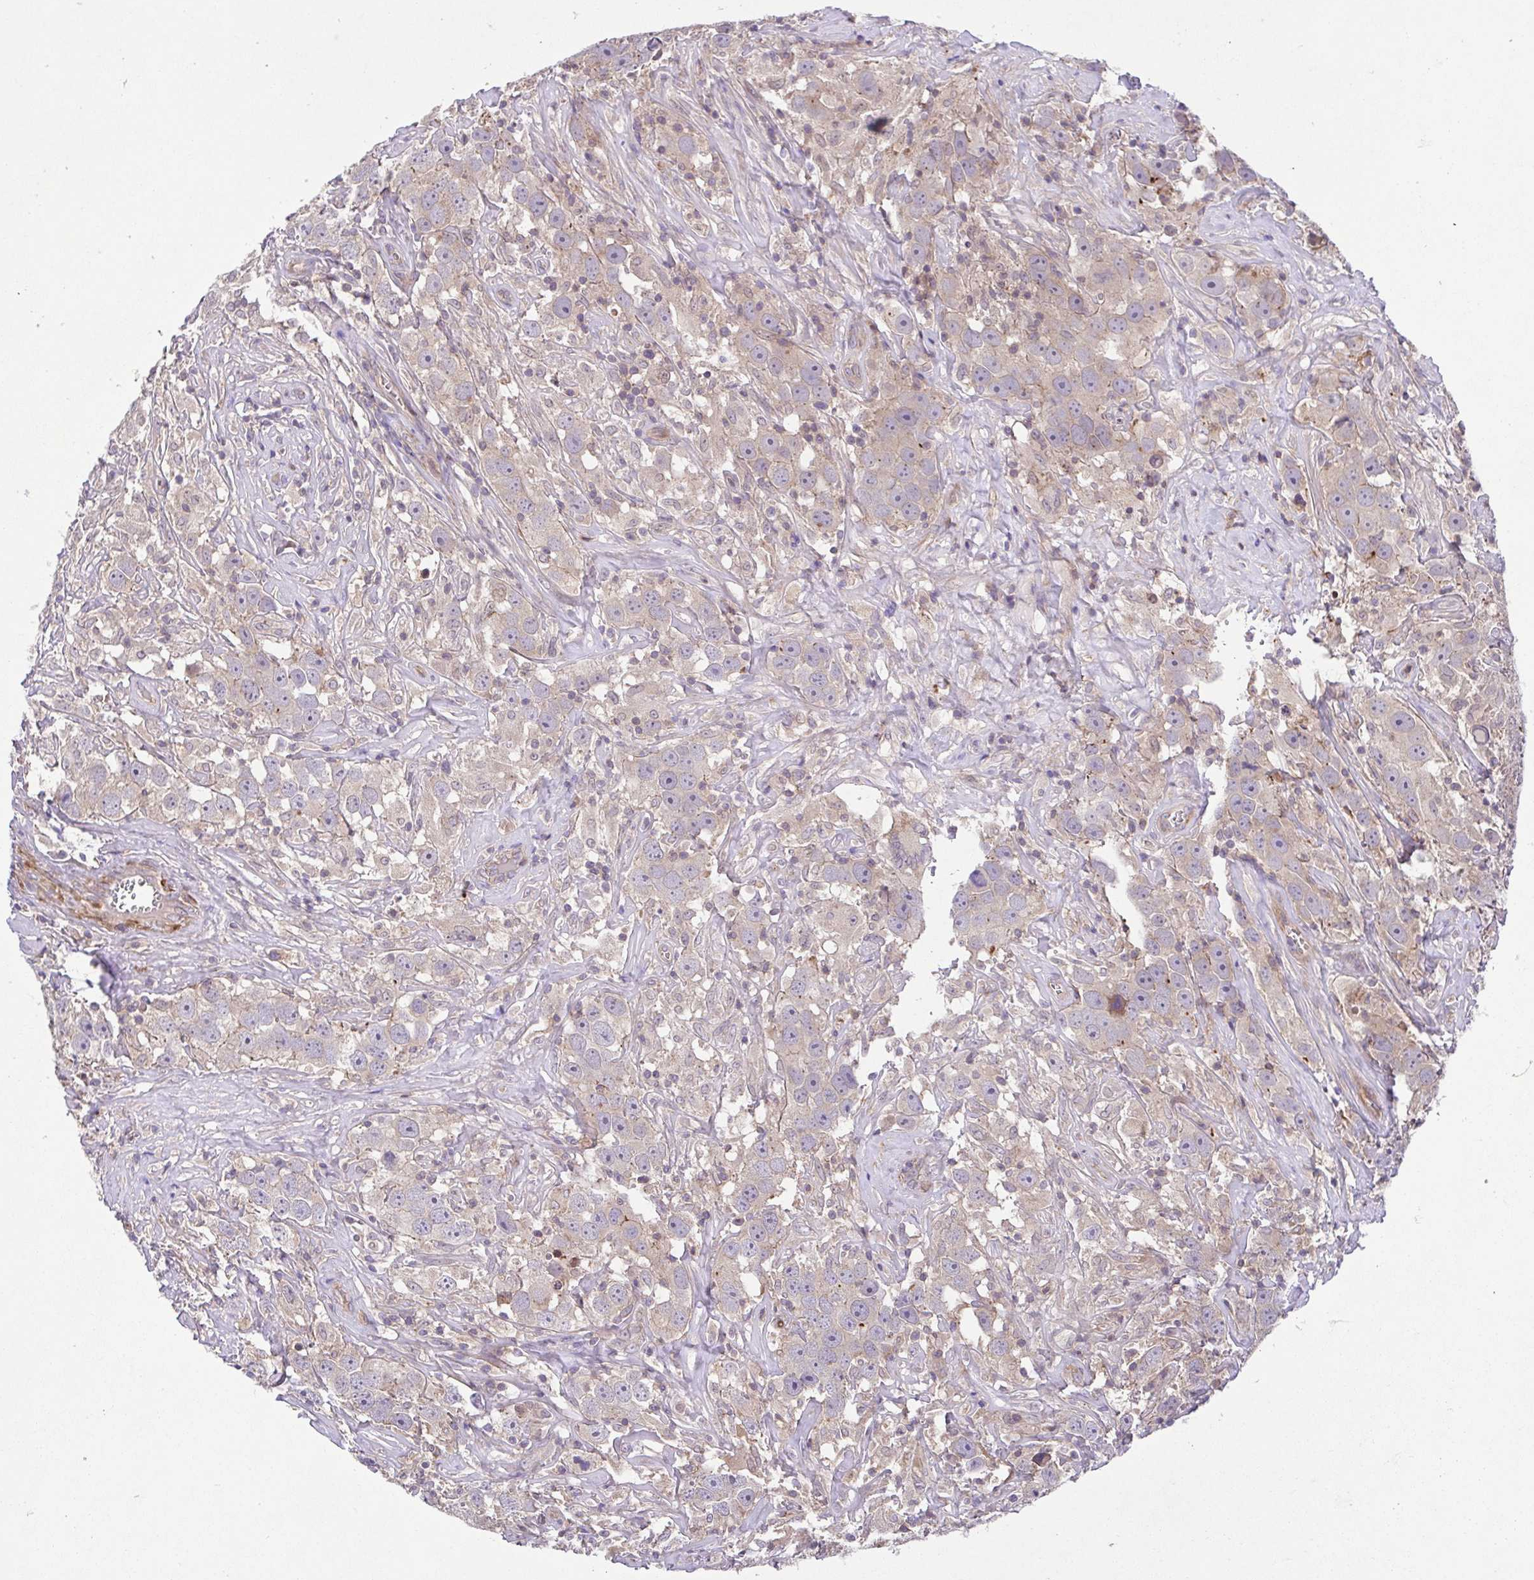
{"staining": {"intensity": "negative", "quantity": "none", "location": "none"}, "tissue": "testis cancer", "cell_type": "Tumor cells", "image_type": "cancer", "snomed": [{"axis": "morphology", "description": "Seminoma, NOS"}, {"axis": "topography", "description": "Testis"}], "caption": "Testis cancer stained for a protein using immunohistochemistry shows no staining tumor cells.", "gene": "IDE", "patient": {"sex": "male", "age": 49}}